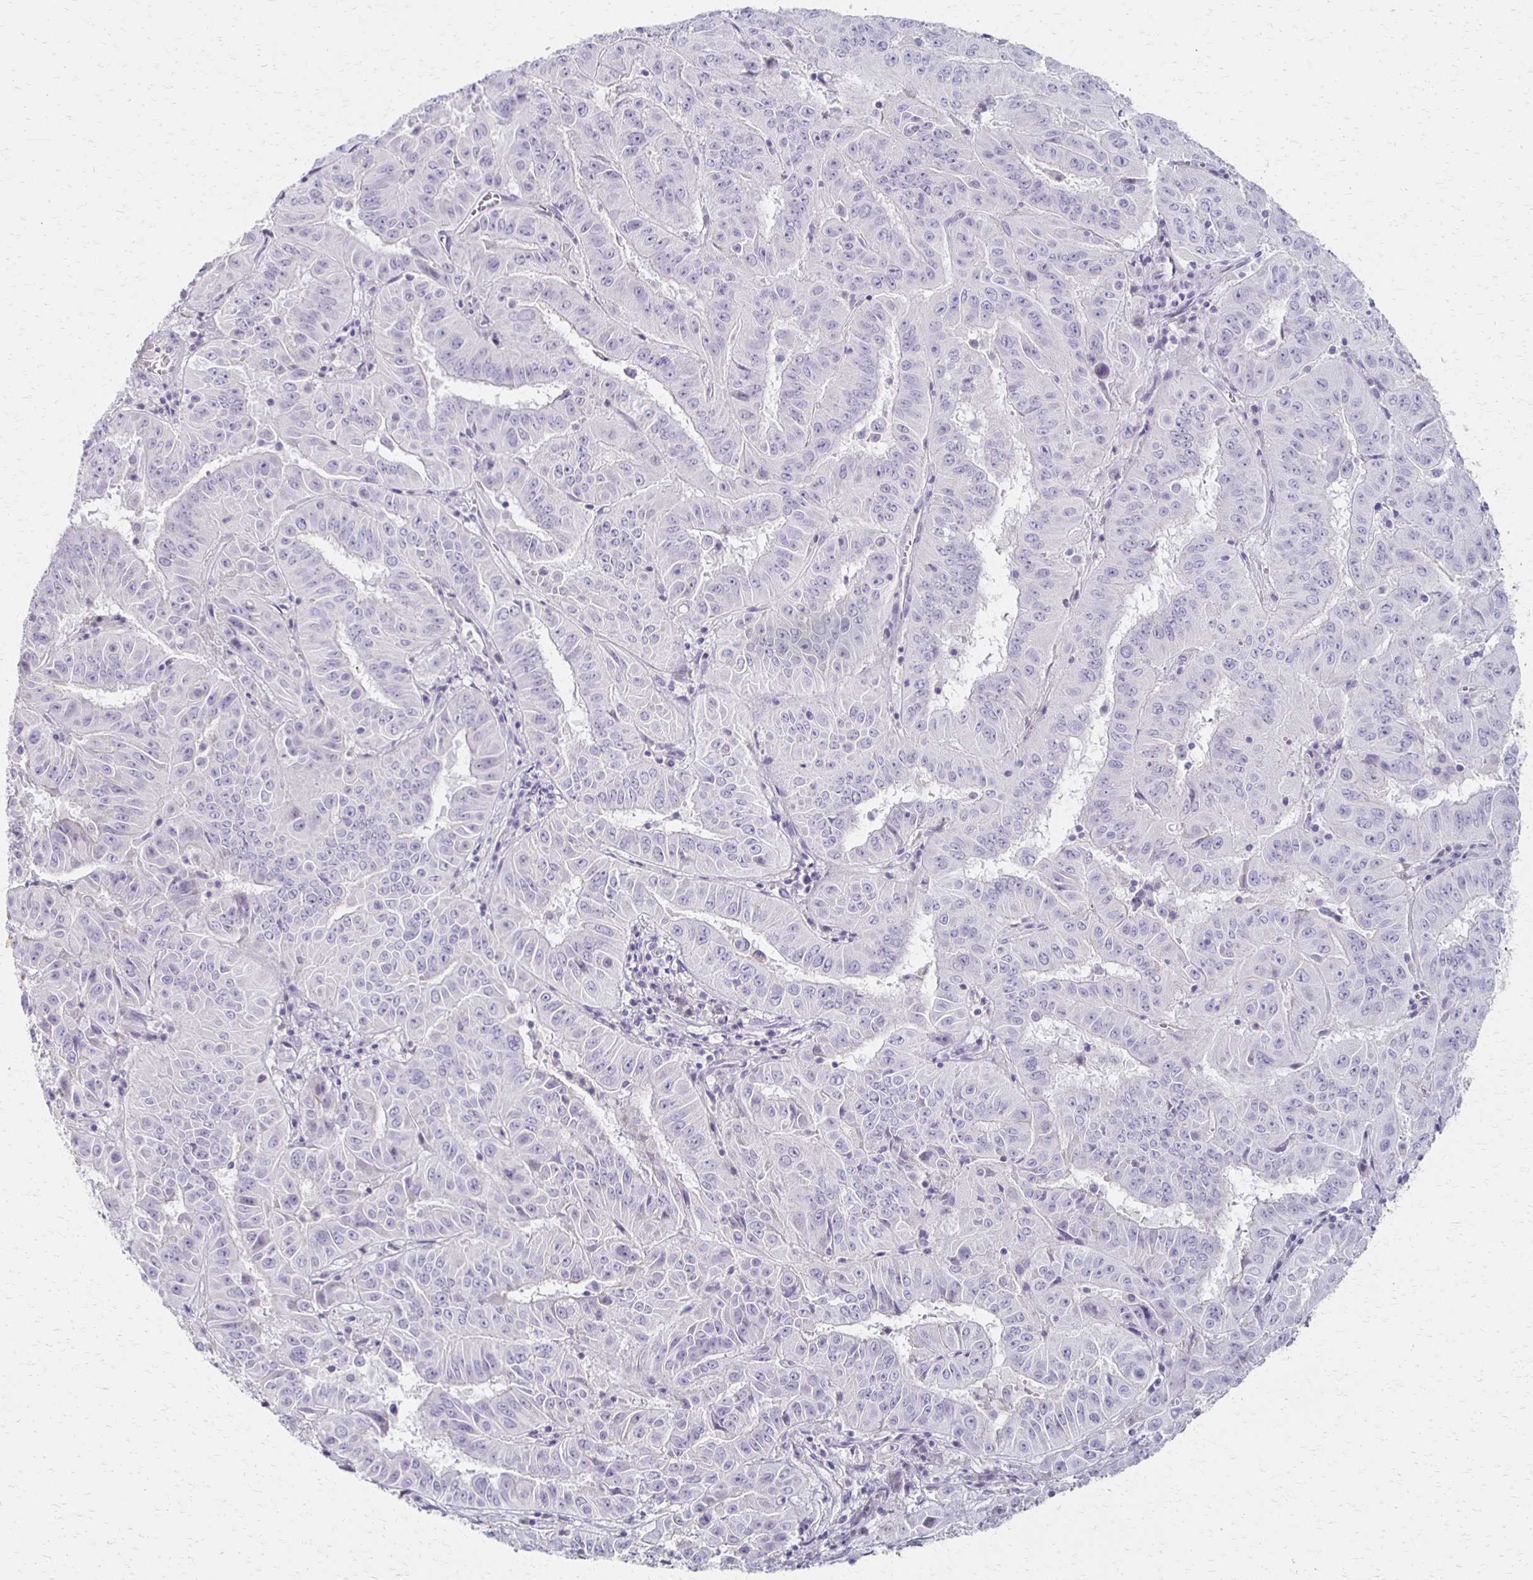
{"staining": {"intensity": "negative", "quantity": "none", "location": "none"}, "tissue": "pancreatic cancer", "cell_type": "Tumor cells", "image_type": "cancer", "snomed": [{"axis": "morphology", "description": "Adenocarcinoma, NOS"}, {"axis": "topography", "description": "Pancreas"}], "caption": "An immunohistochemistry (IHC) histopathology image of pancreatic adenocarcinoma is shown. There is no staining in tumor cells of pancreatic adenocarcinoma.", "gene": "FOXO4", "patient": {"sex": "male", "age": 63}}